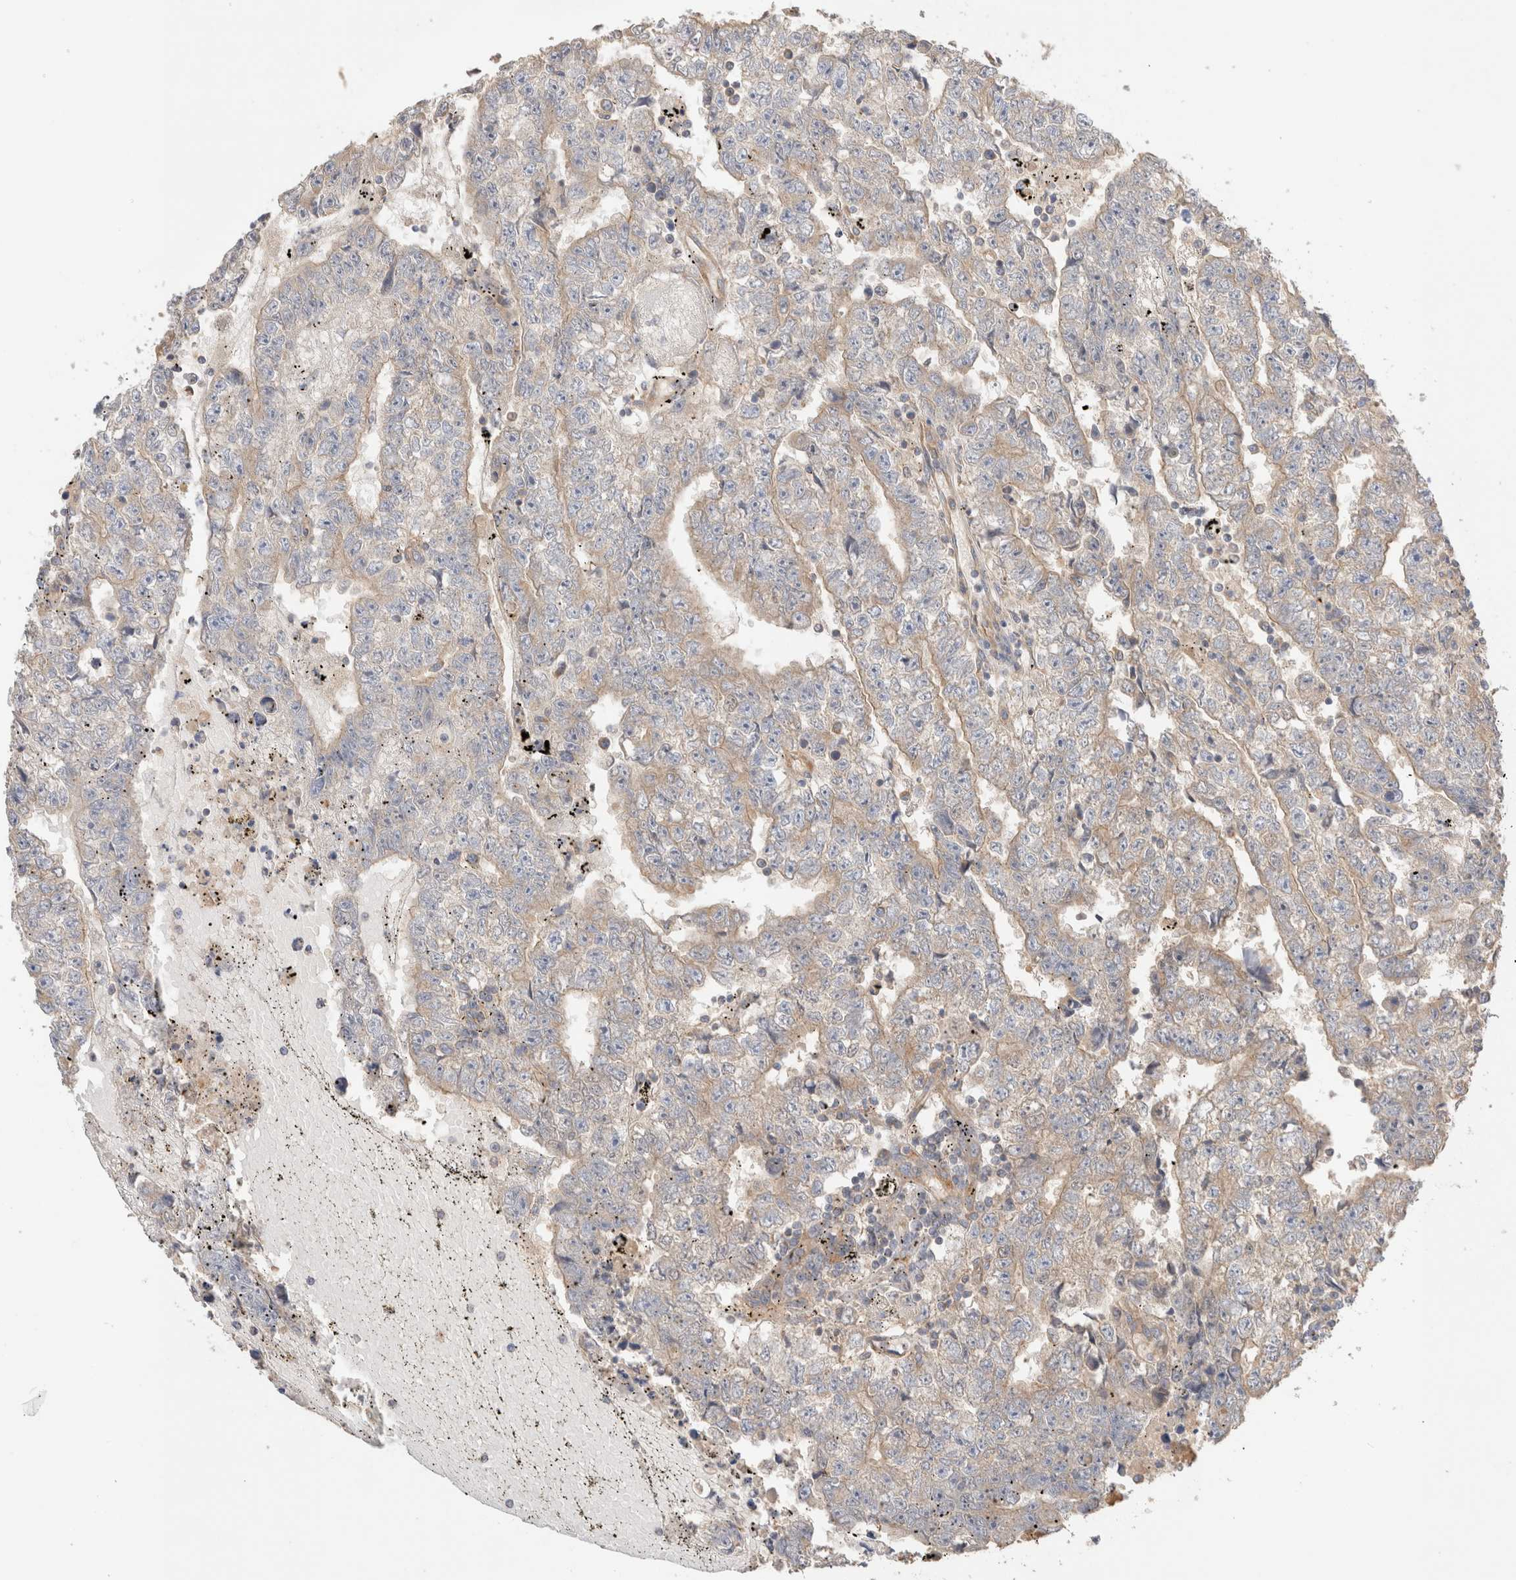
{"staining": {"intensity": "weak", "quantity": "25%-75%", "location": "cytoplasmic/membranous"}, "tissue": "testis cancer", "cell_type": "Tumor cells", "image_type": "cancer", "snomed": [{"axis": "morphology", "description": "Carcinoma, Embryonal, NOS"}, {"axis": "topography", "description": "Testis"}], "caption": "The histopathology image shows a brown stain indicating the presence of a protein in the cytoplasmic/membranous of tumor cells in testis cancer.", "gene": "B3GNTL1", "patient": {"sex": "male", "age": 25}}